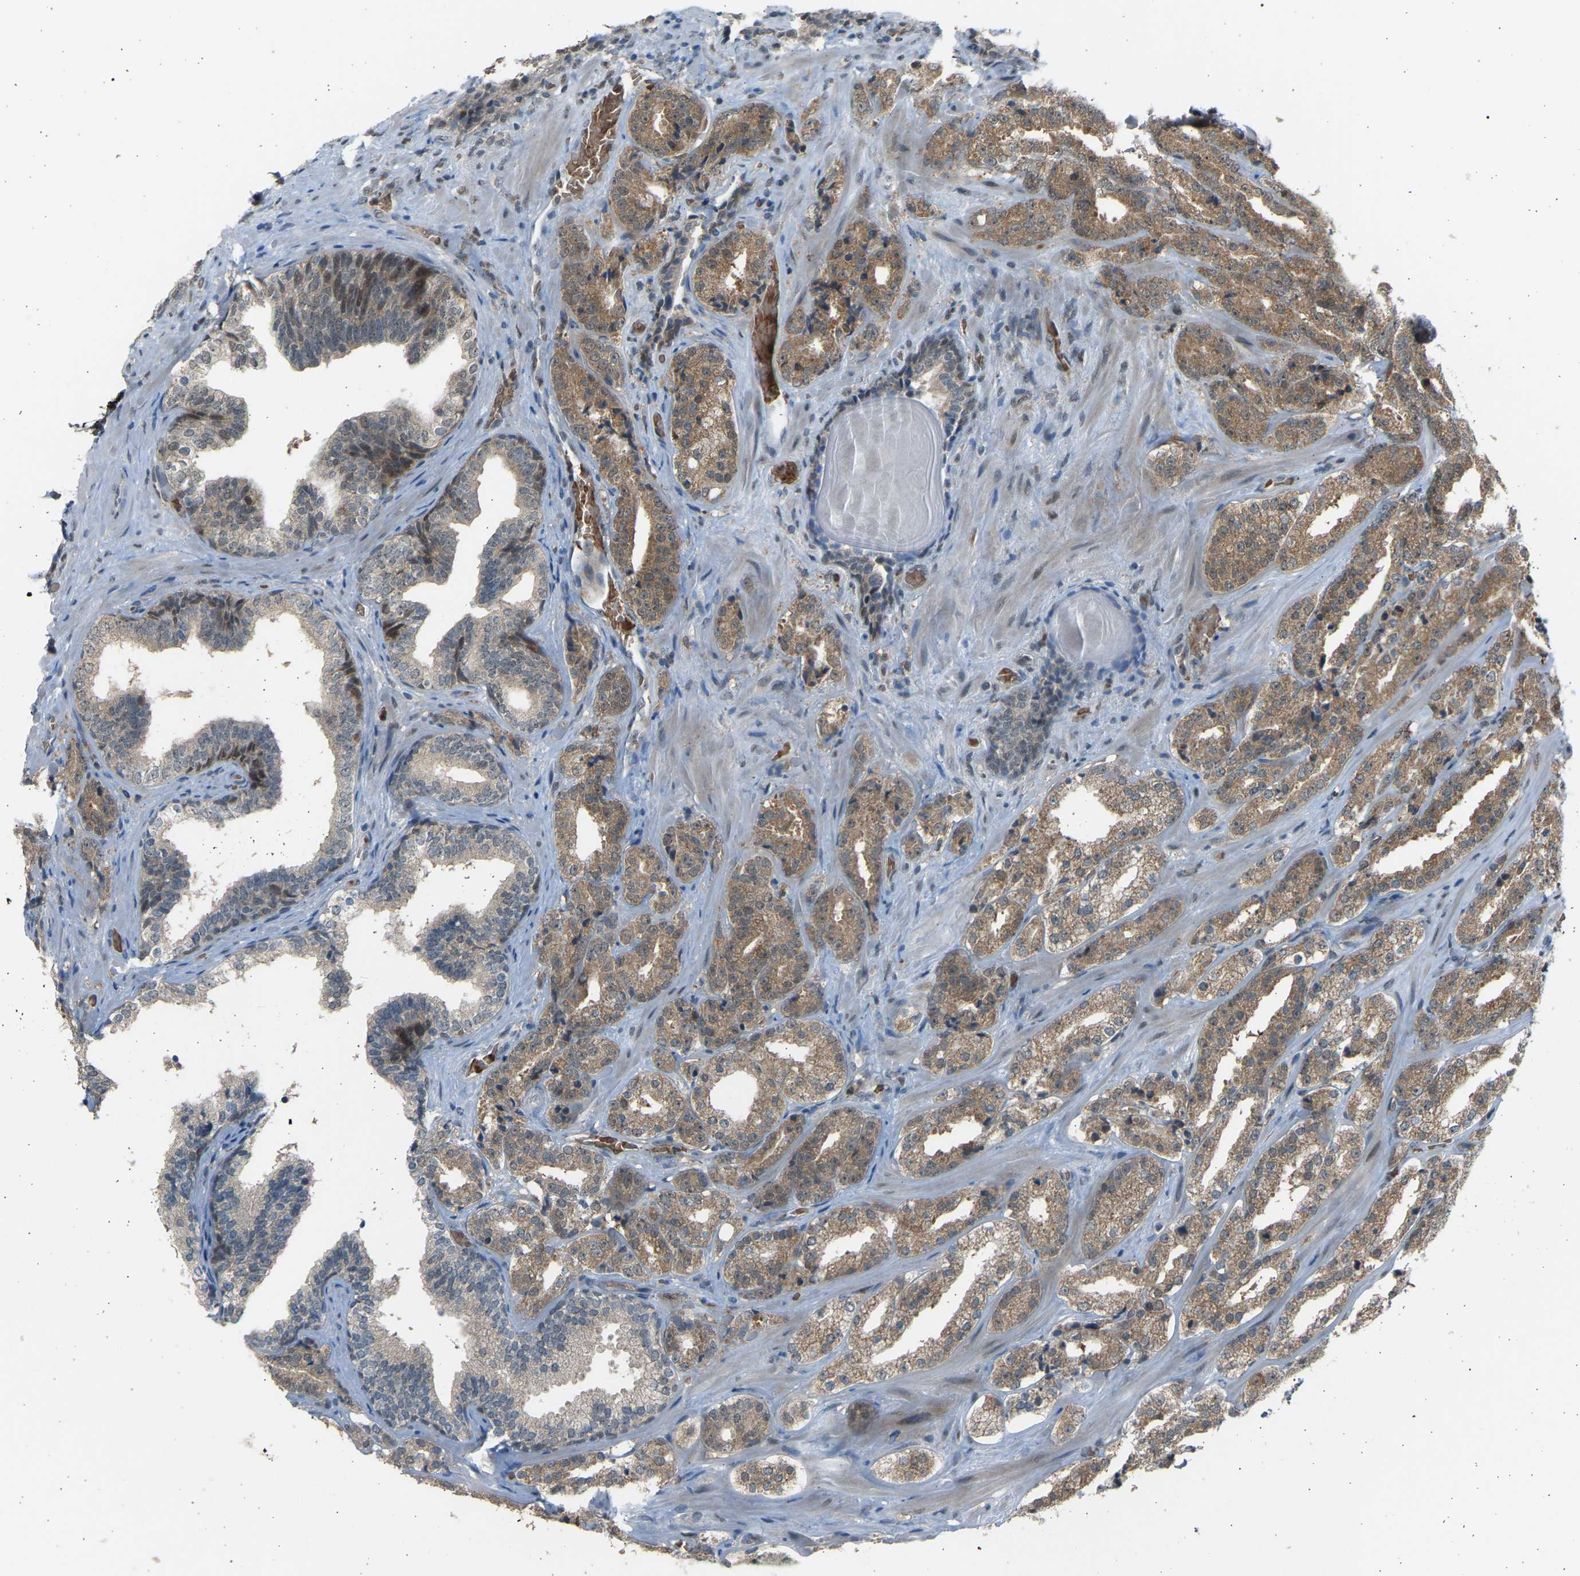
{"staining": {"intensity": "moderate", "quantity": ">75%", "location": "cytoplasmic/membranous"}, "tissue": "prostate cancer", "cell_type": "Tumor cells", "image_type": "cancer", "snomed": [{"axis": "morphology", "description": "Adenocarcinoma, High grade"}, {"axis": "topography", "description": "Prostate"}], "caption": "High-power microscopy captured an IHC histopathology image of adenocarcinoma (high-grade) (prostate), revealing moderate cytoplasmic/membranous positivity in approximately >75% of tumor cells.", "gene": "BIRC2", "patient": {"sex": "male", "age": 60}}